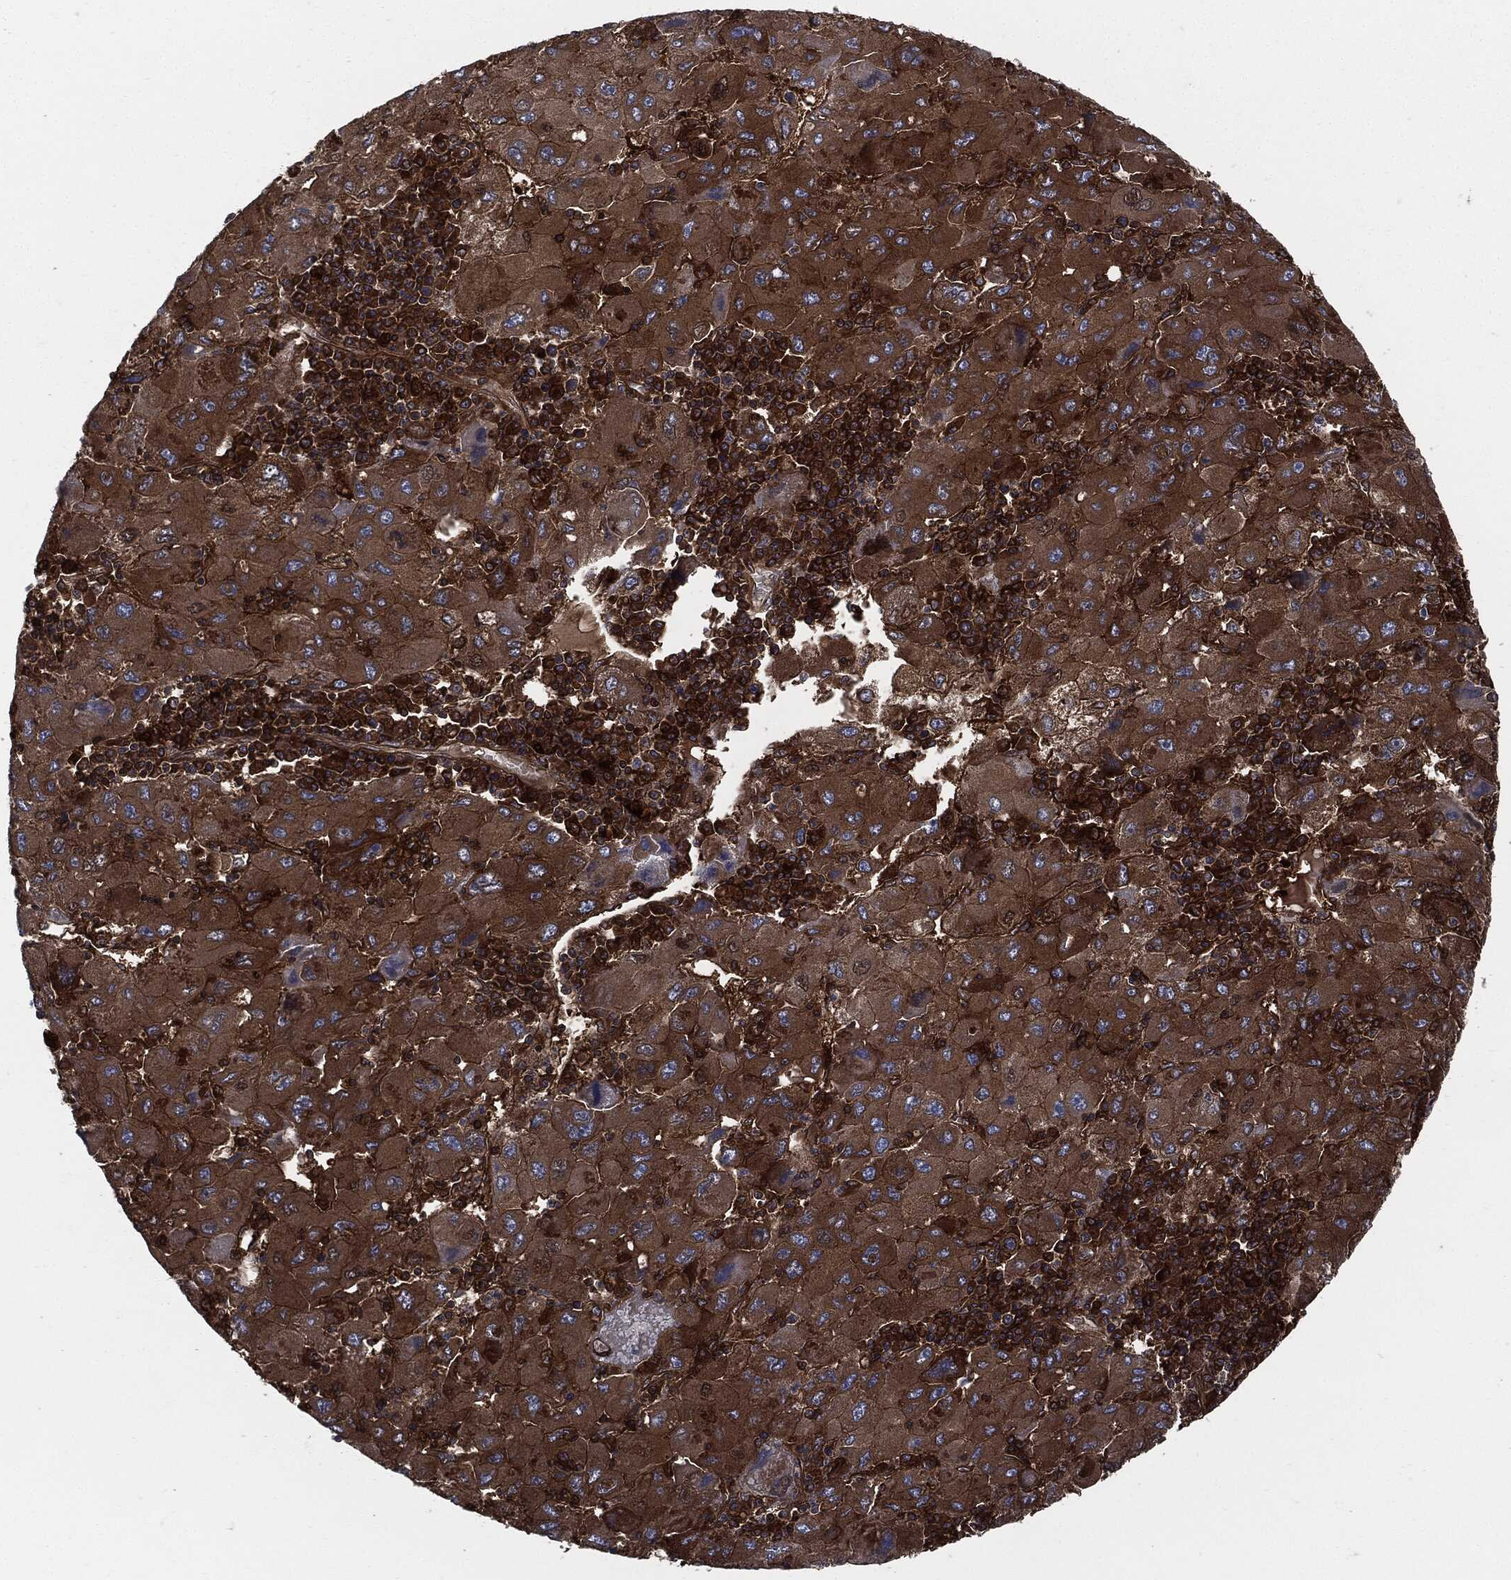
{"staining": {"intensity": "strong", "quantity": ">75%", "location": "cytoplasmic/membranous"}, "tissue": "liver cancer", "cell_type": "Tumor cells", "image_type": "cancer", "snomed": [{"axis": "morphology", "description": "Carcinoma, Hepatocellular, NOS"}, {"axis": "topography", "description": "Liver"}], "caption": "An image of human liver cancer (hepatocellular carcinoma) stained for a protein displays strong cytoplasmic/membranous brown staining in tumor cells. (DAB IHC with brightfield microscopy, high magnification).", "gene": "XPNPEP1", "patient": {"sex": "male", "age": 75}}